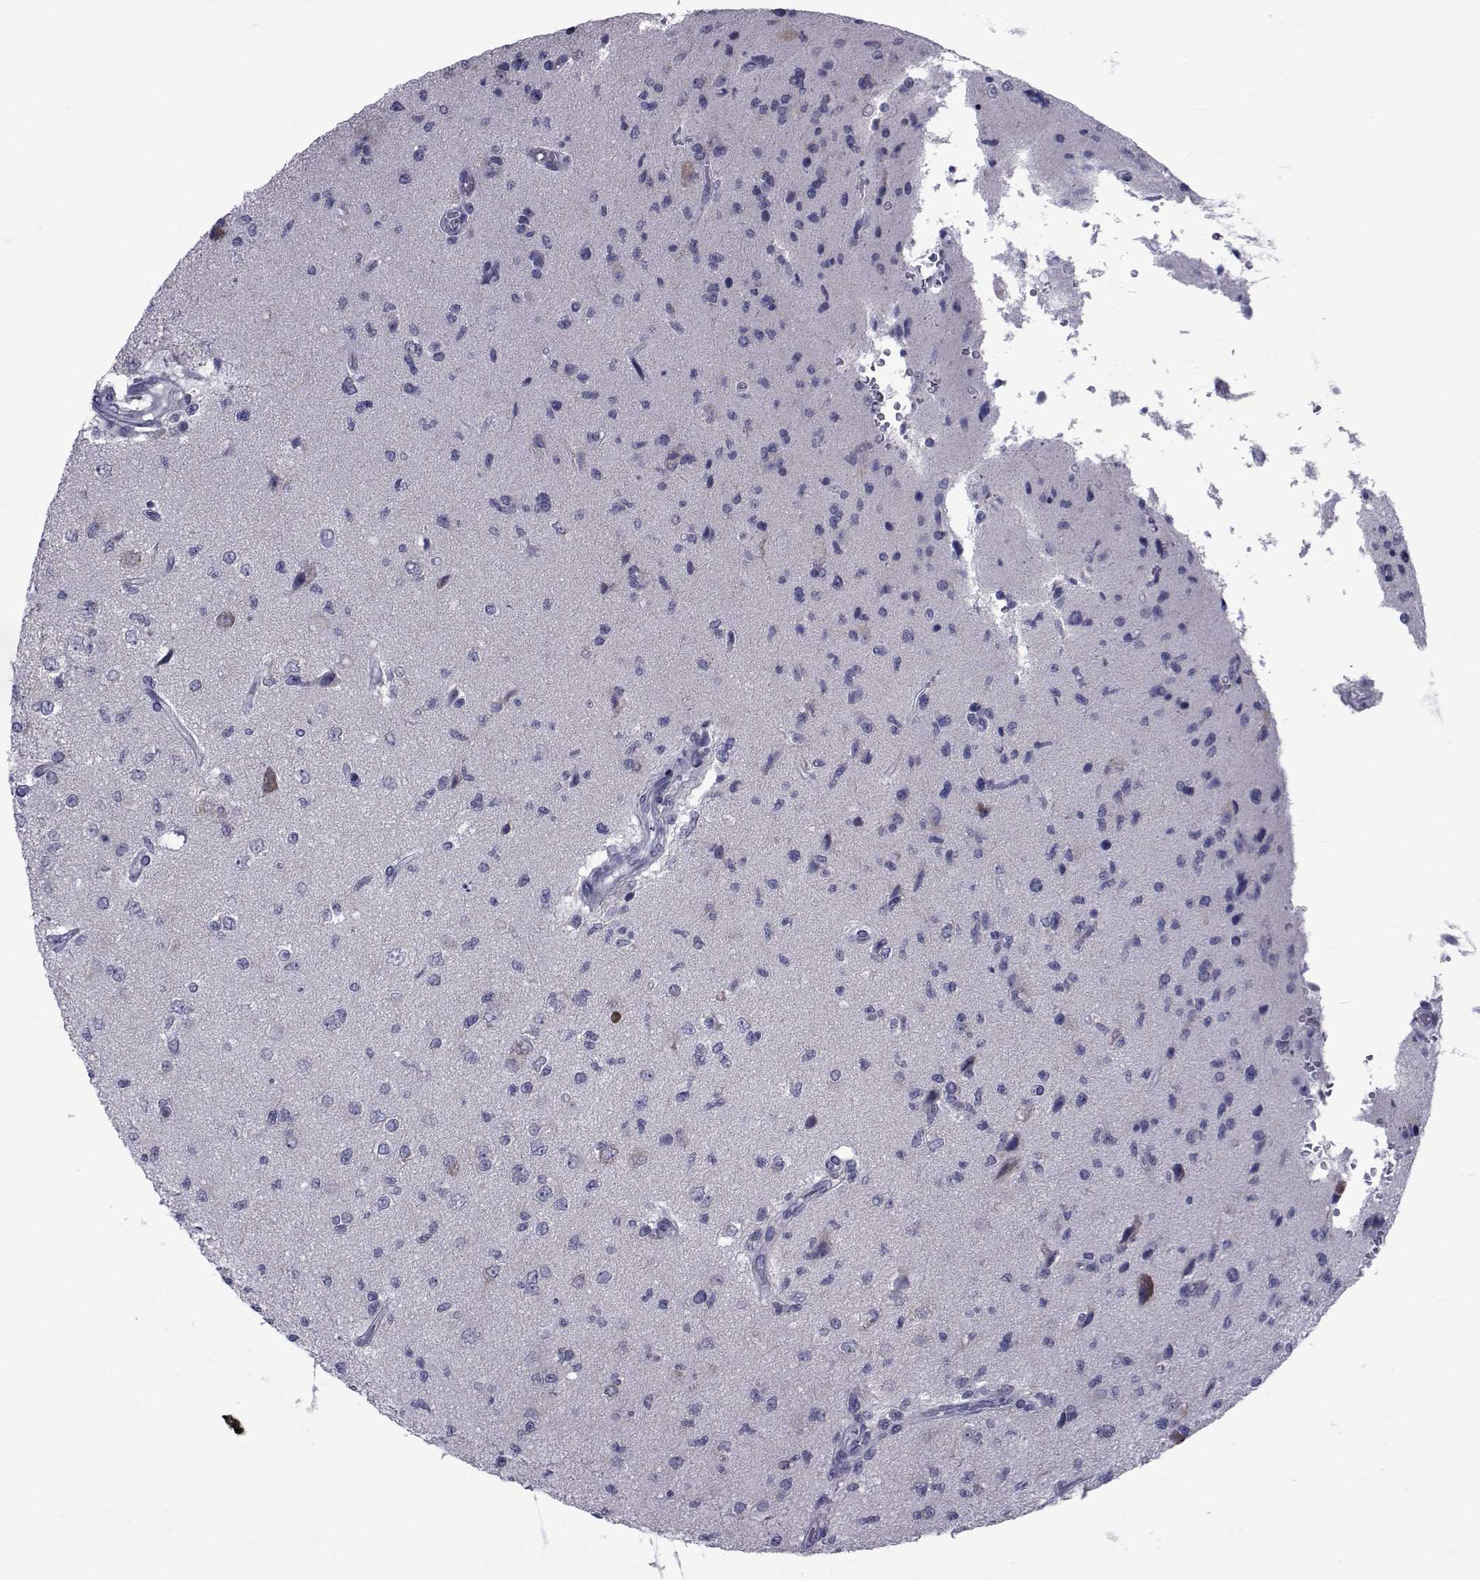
{"staining": {"intensity": "negative", "quantity": "none", "location": "none"}, "tissue": "glioma", "cell_type": "Tumor cells", "image_type": "cancer", "snomed": [{"axis": "morphology", "description": "Glioma, malignant, High grade"}, {"axis": "topography", "description": "Brain"}], "caption": "Malignant glioma (high-grade) was stained to show a protein in brown. There is no significant staining in tumor cells. (DAB IHC, high magnification).", "gene": "GKAP1", "patient": {"sex": "male", "age": 56}}